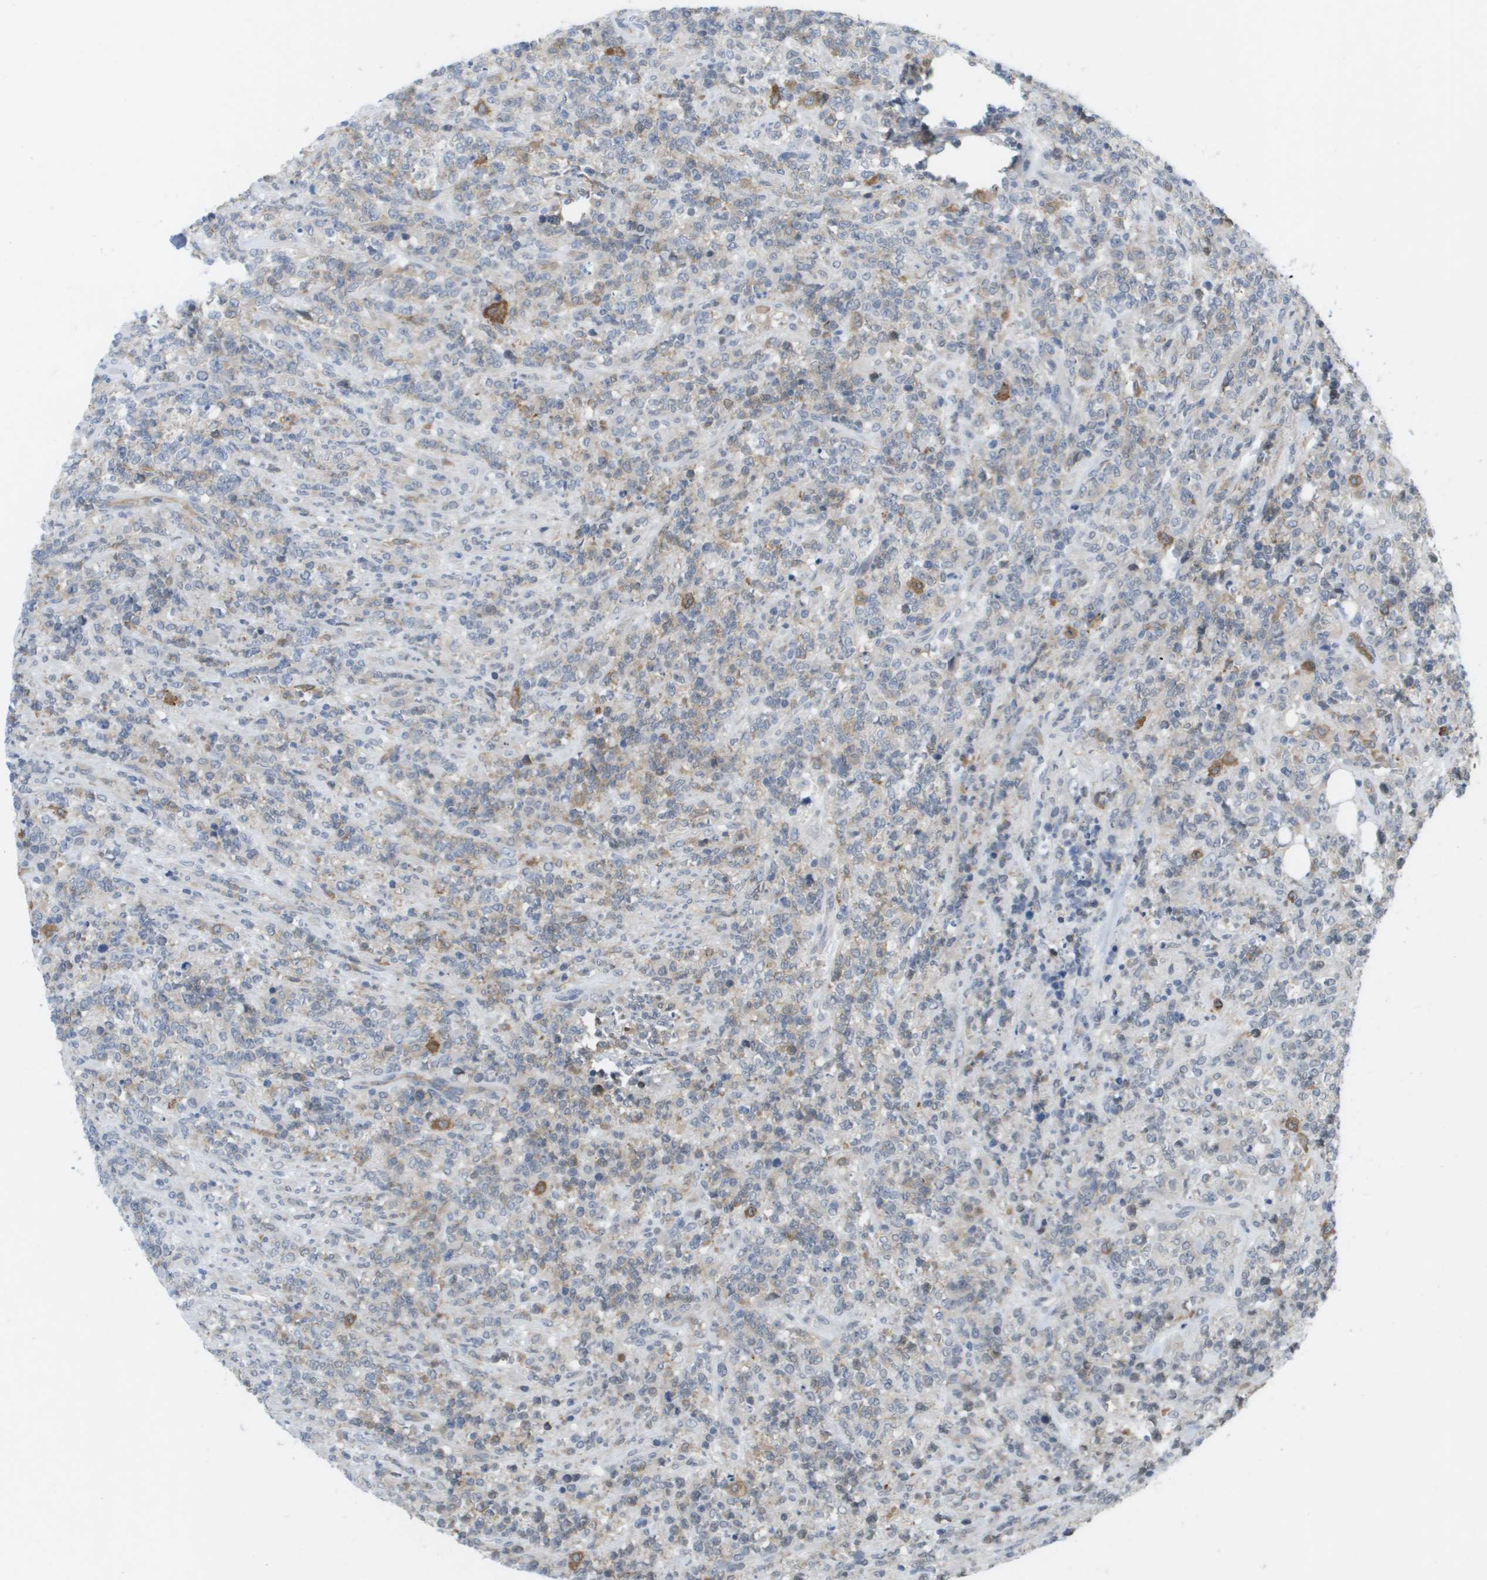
{"staining": {"intensity": "weak", "quantity": "<25%", "location": "cytoplasmic/membranous"}, "tissue": "lymphoma", "cell_type": "Tumor cells", "image_type": "cancer", "snomed": [{"axis": "morphology", "description": "Malignant lymphoma, non-Hodgkin's type, High grade"}, {"axis": "topography", "description": "Soft tissue"}], "caption": "This is an immunohistochemistry (IHC) histopathology image of lymphoma. There is no expression in tumor cells.", "gene": "MARCHF8", "patient": {"sex": "male", "age": 18}}